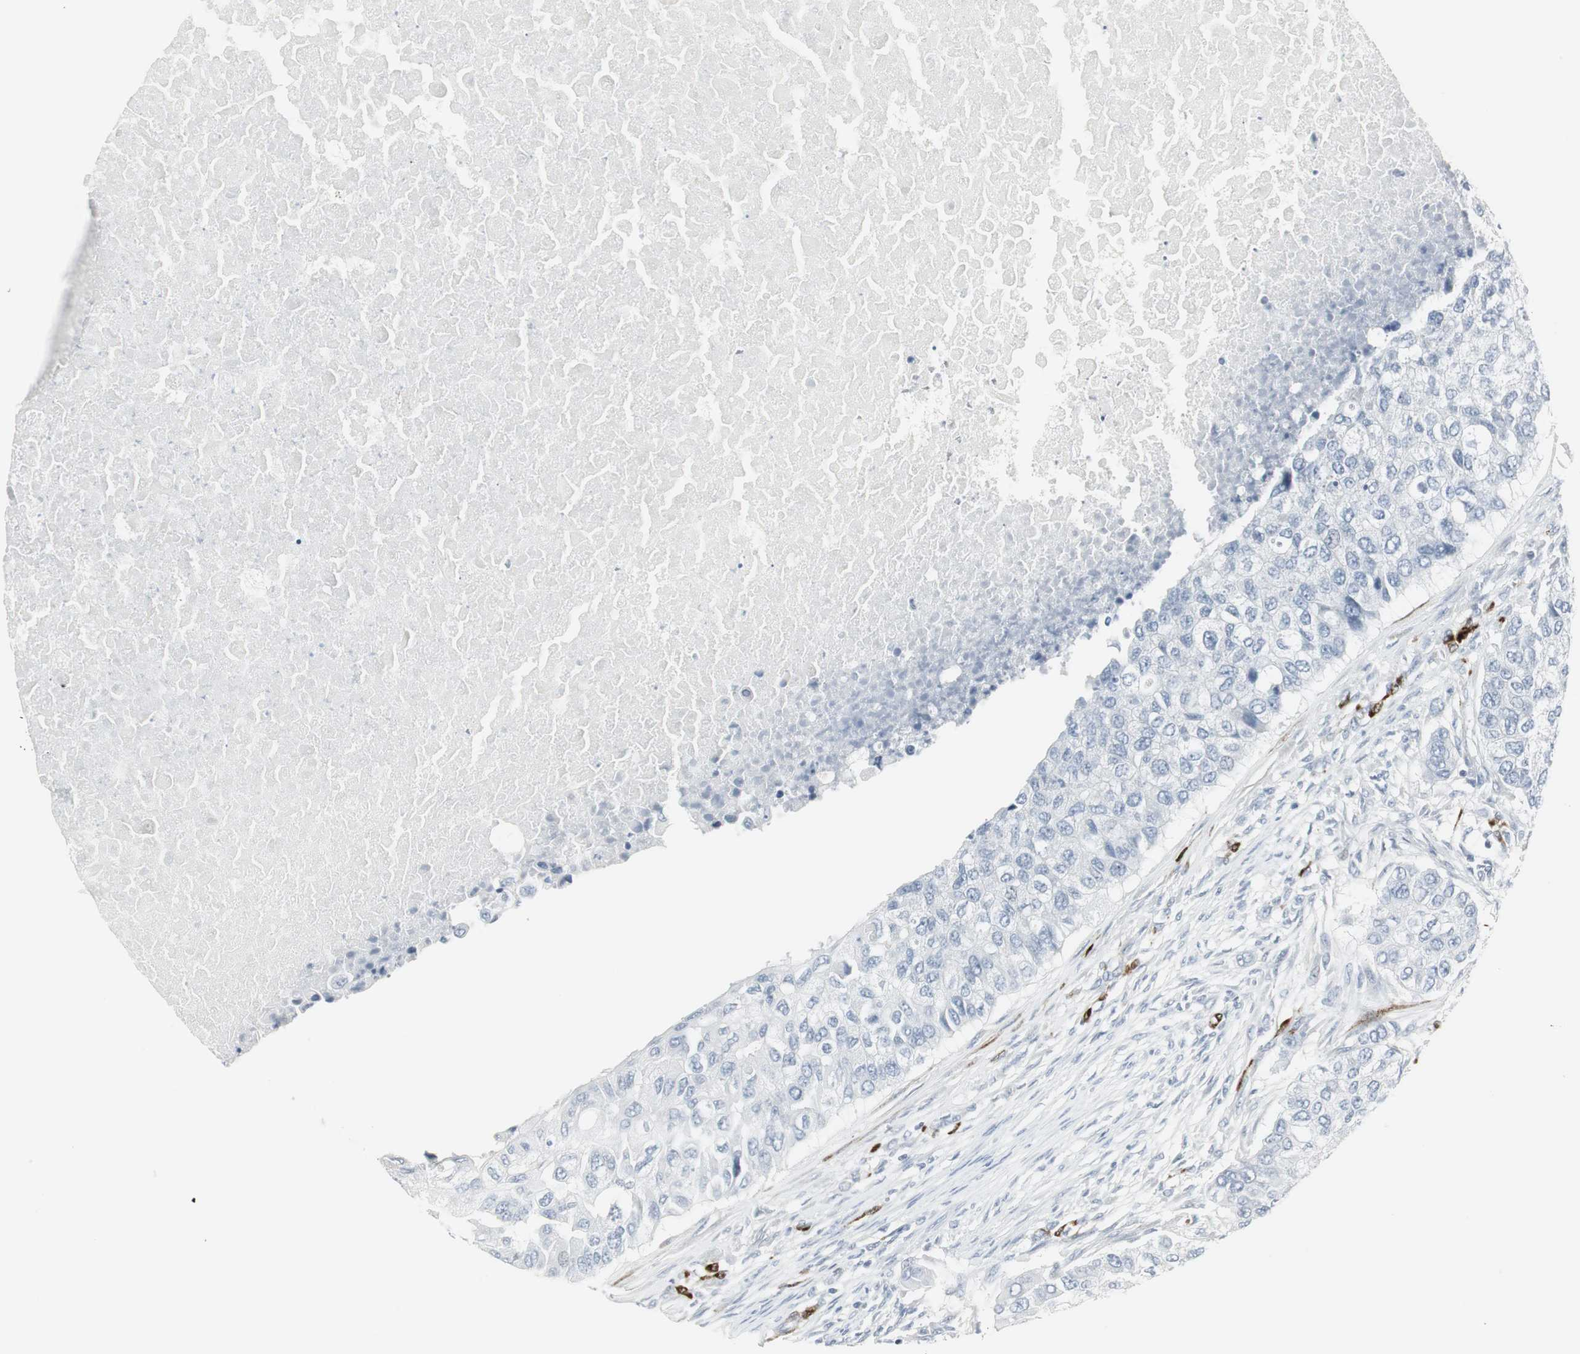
{"staining": {"intensity": "negative", "quantity": "none", "location": "none"}, "tissue": "breast cancer", "cell_type": "Tumor cells", "image_type": "cancer", "snomed": [{"axis": "morphology", "description": "Normal tissue, NOS"}, {"axis": "morphology", "description": "Duct carcinoma"}, {"axis": "topography", "description": "Breast"}], "caption": "Breast invasive ductal carcinoma was stained to show a protein in brown. There is no significant staining in tumor cells.", "gene": "PPP1R14A", "patient": {"sex": "female", "age": 49}}